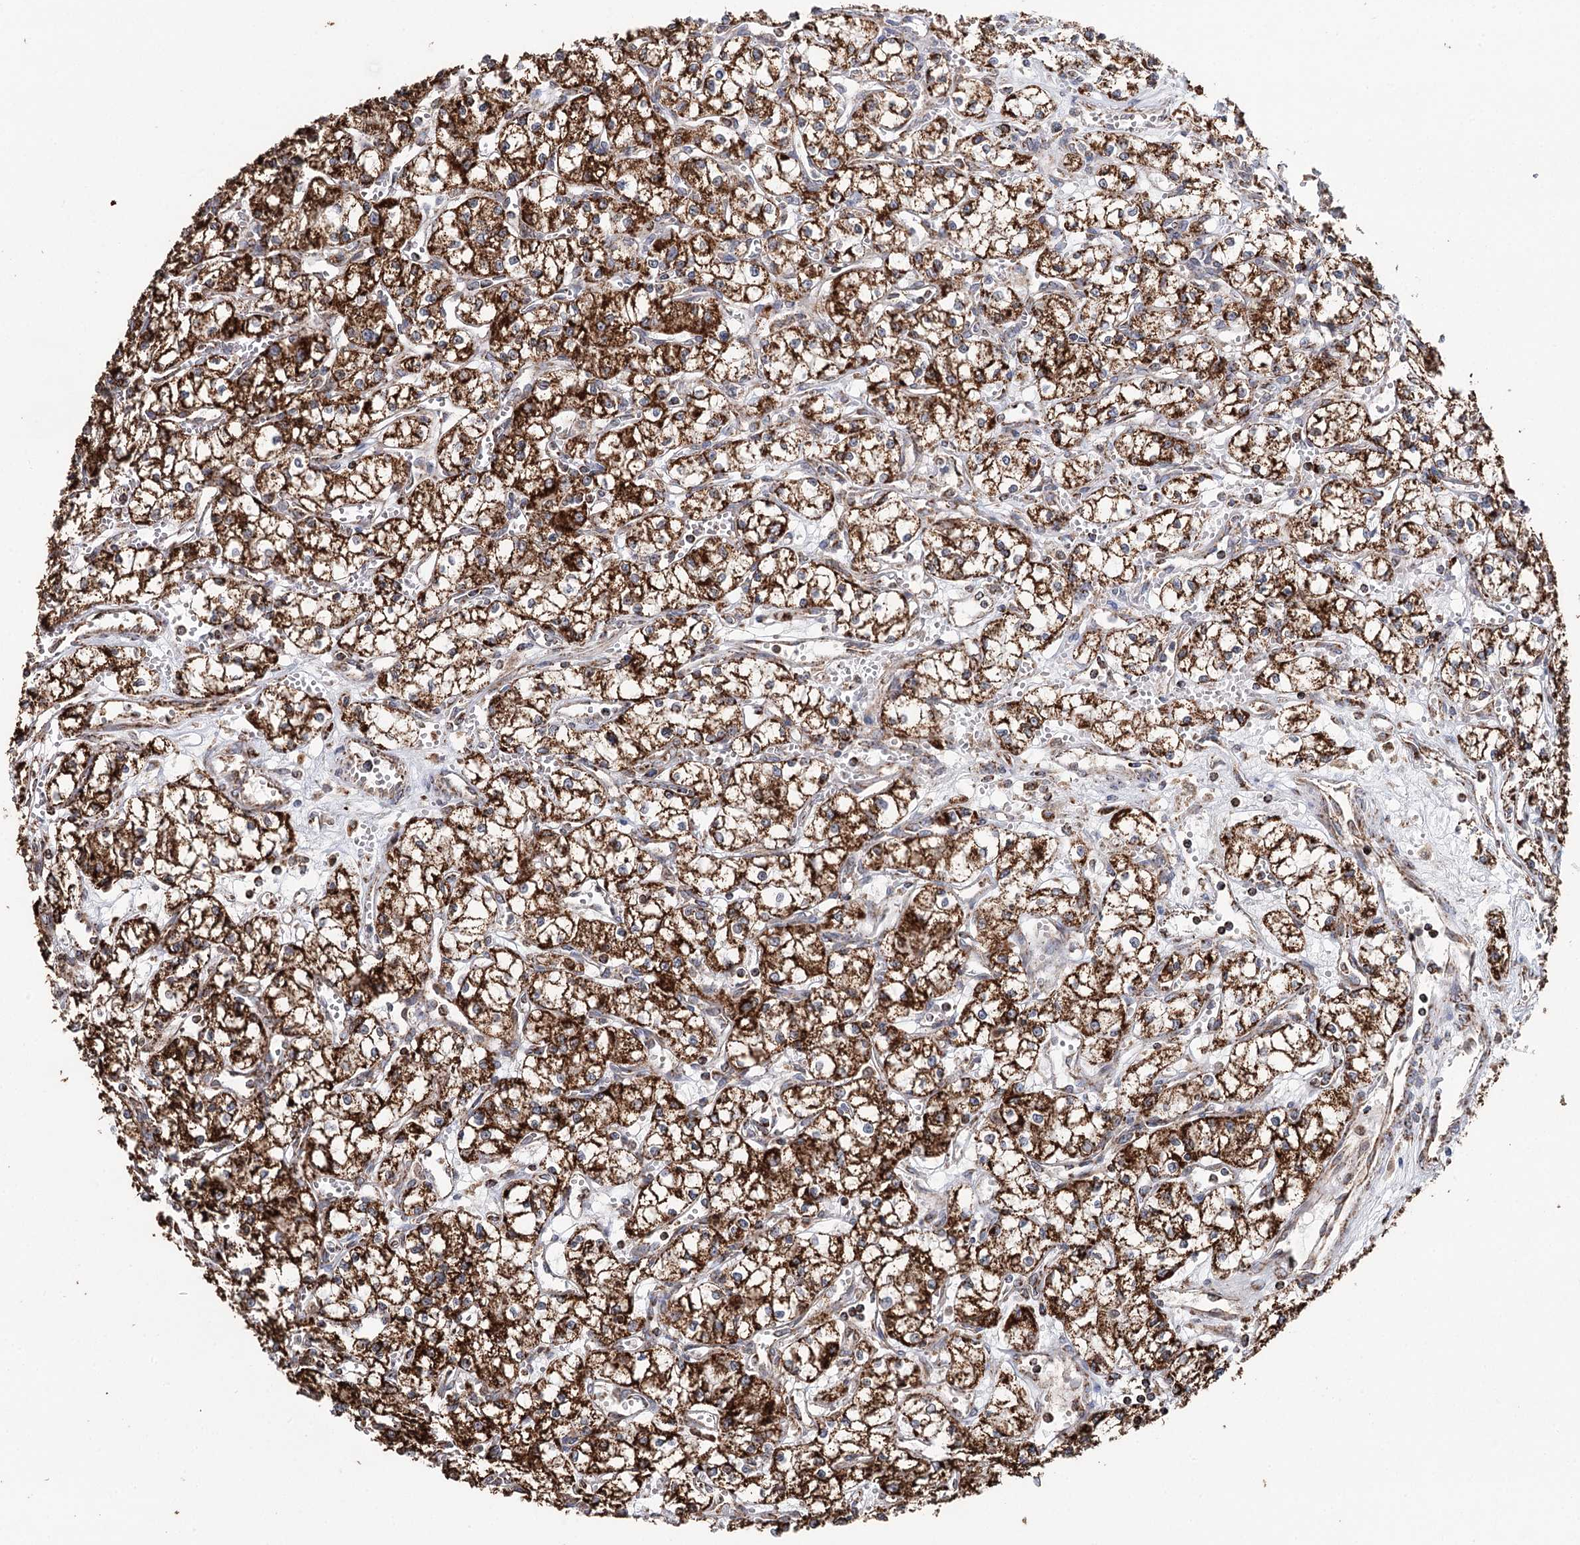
{"staining": {"intensity": "strong", "quantity": ">75%", "location": "cytoplasmic/membranous"}, "tissue": "renal cancer", "cell_type": "Tumor cells", "image_type": "cancer", "snomed": [{"axis": "morphology", "description": "Adenocarcinoma, NOS"}, {"axis": "topography", "description": "Kidney"}], "caption": "Protein staining demonstrates strong cytoplasmic/membranous expression in approximately >75% of tumor cells in adenocarcinoma (renal).", "gene": "APH1A", "patient": {"sex": "male", "age": 59}}